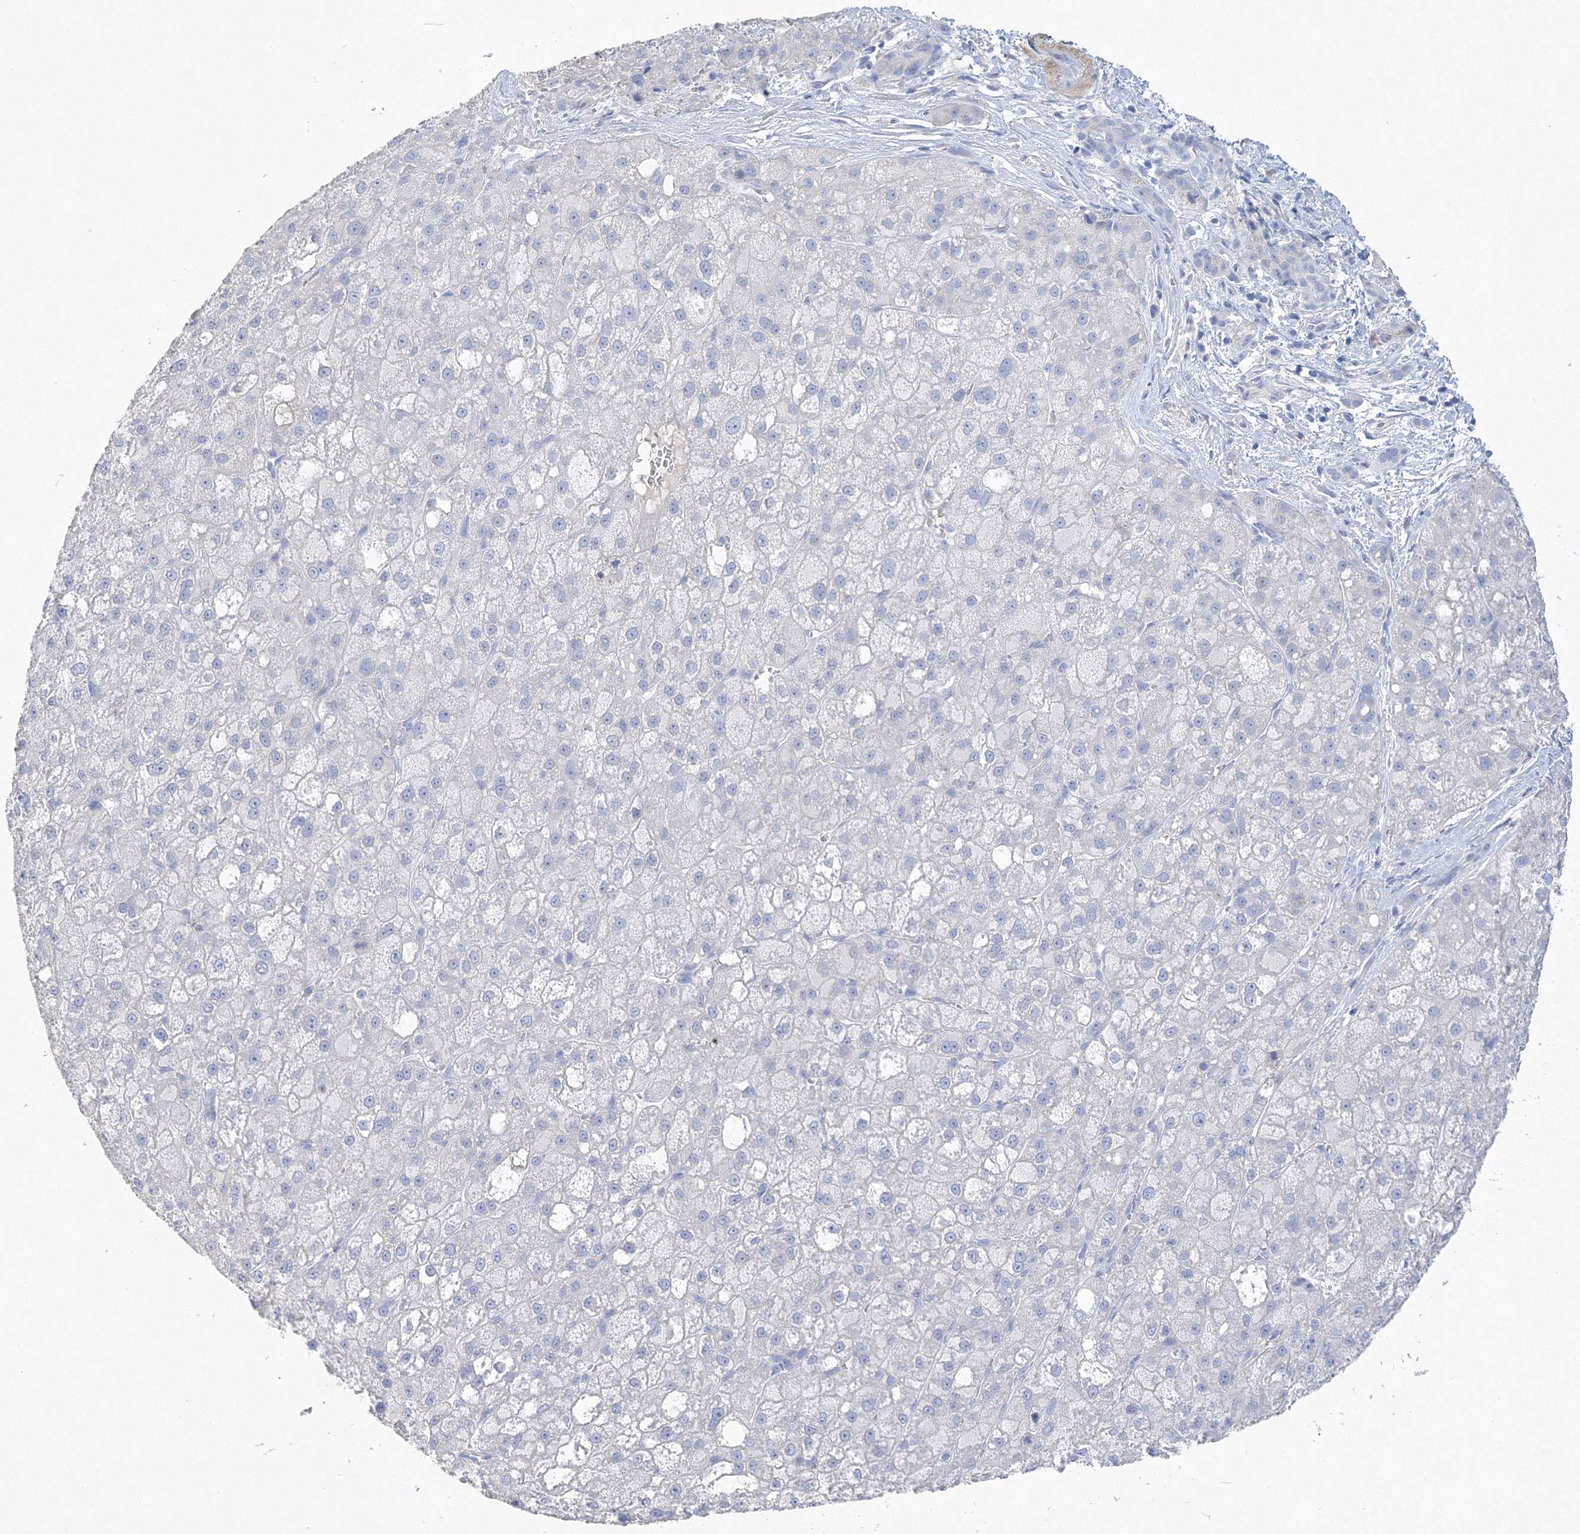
{"staining": {"intensity": "negative", "quantity": "none", "location": "none"}, "tissue": "liver cancer", "cell_type": "Tumor cells", "image_type": "cancer", "snomed": [{"axis": "morphology", "description": "Carcinoma, Hepatocellular, NOS"}, {"axis": "topography", "description": "Liver"}], "caption": "A high-resolution image shows IHC staining of liver cancer (hepatocellular carcinoma), which demonstrates no significant positivity in tumor cells.", "gene": "OSBPL6", "patient": {"sex": "male", "age": 57}}